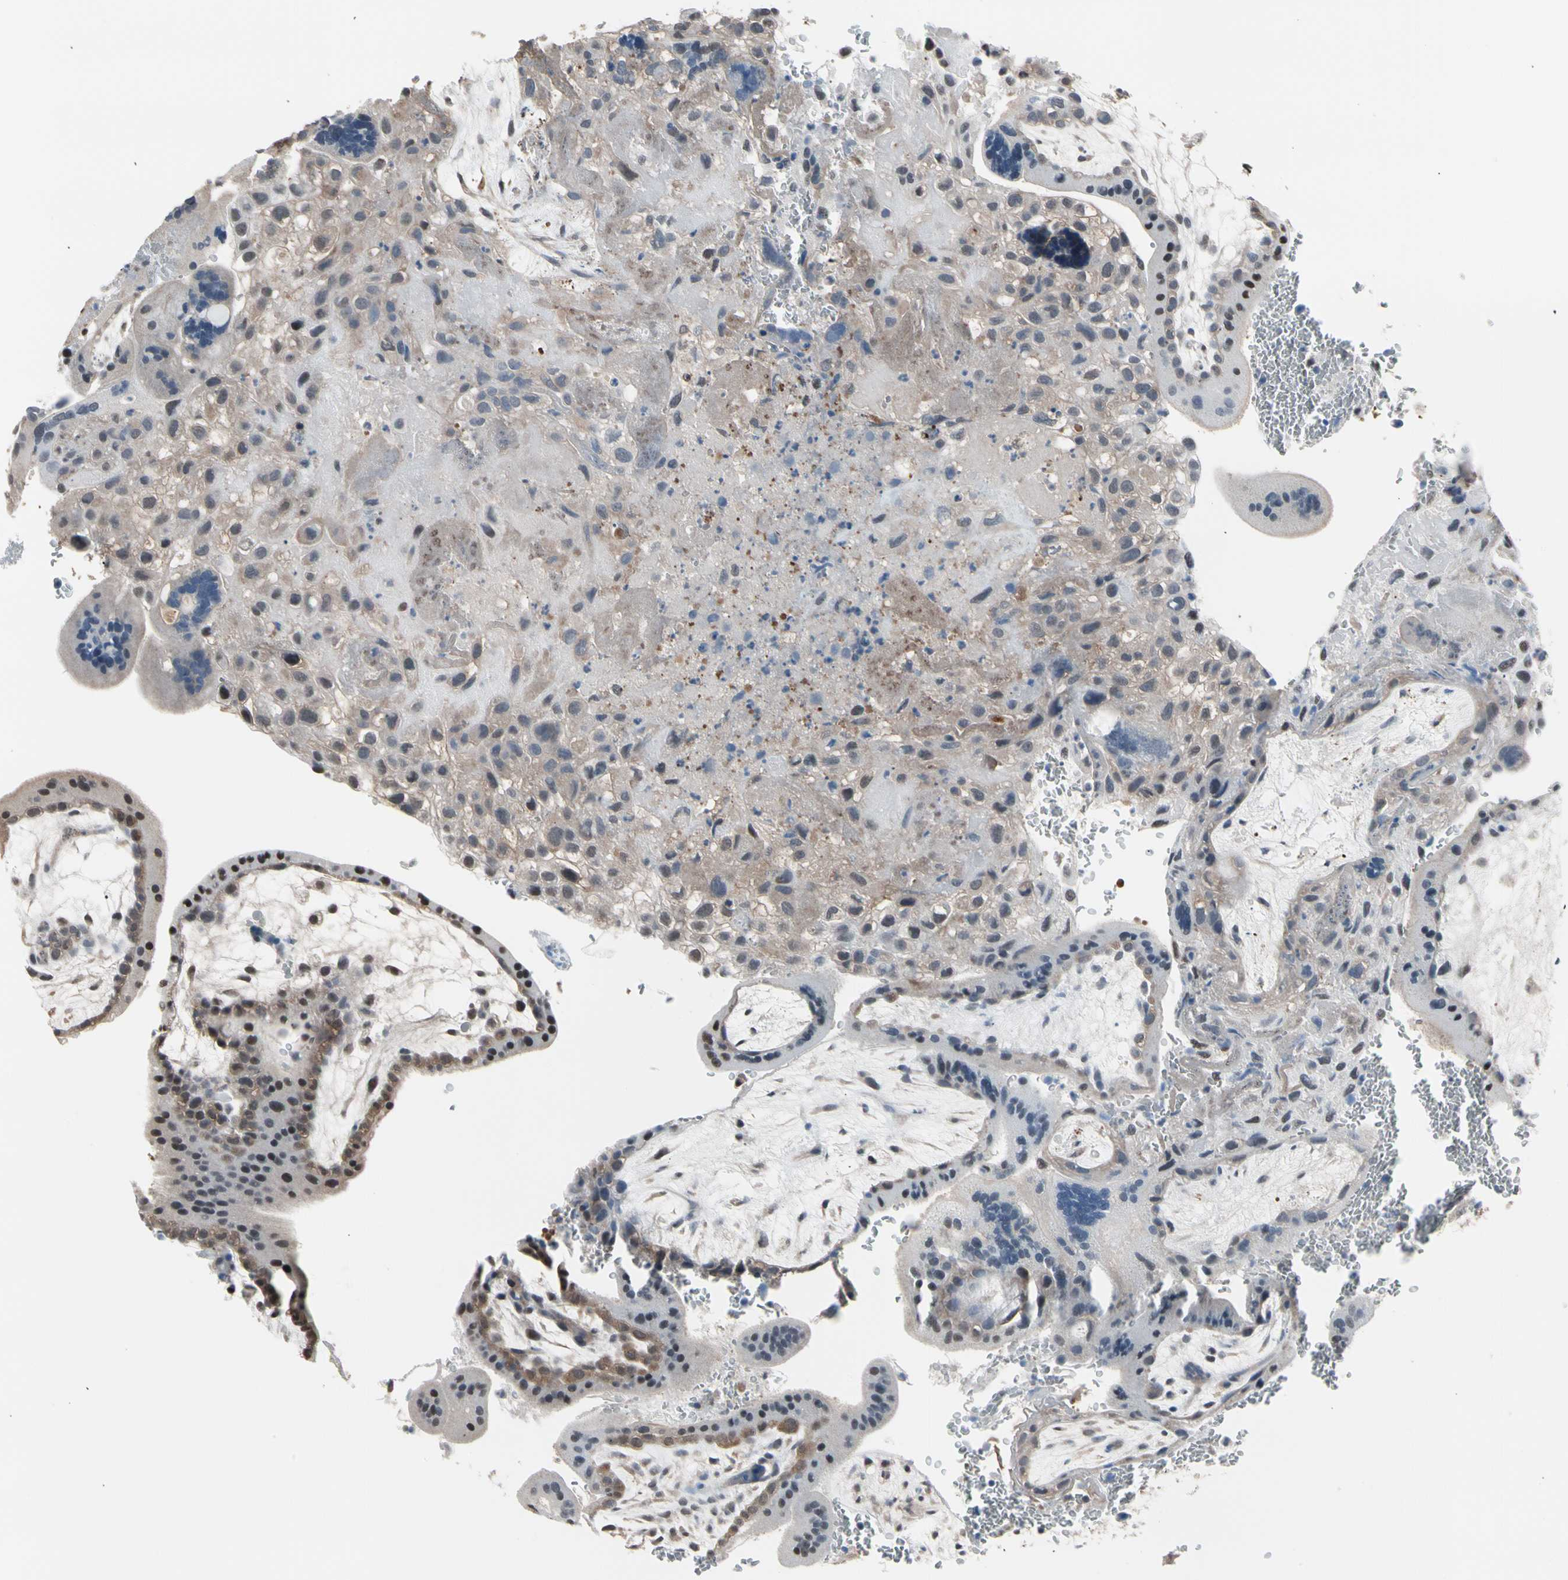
{"staining": {"intensity": "weak", "quantity": ">75%", "location": "cytoplasmic/membranous"}, "tissue": "placenta", "cell_type": "Decidual cells", "image_type": "normal", "snomed": [{"axis": "morphology", "description": "Normal tissue, NOS"}, {"axis": "topography", "description": "Placenta"}], "caption": "Brown immunohistochemical staining in benign human placenta reveals weak cytoplasmic/membranous positivity in about >75% of decidual cells. (DAB = brown stain, brightfield microscopy at high magnification).", "gene": "ENSG00000256646", "patient": {"sex": "female", "age": 35}}